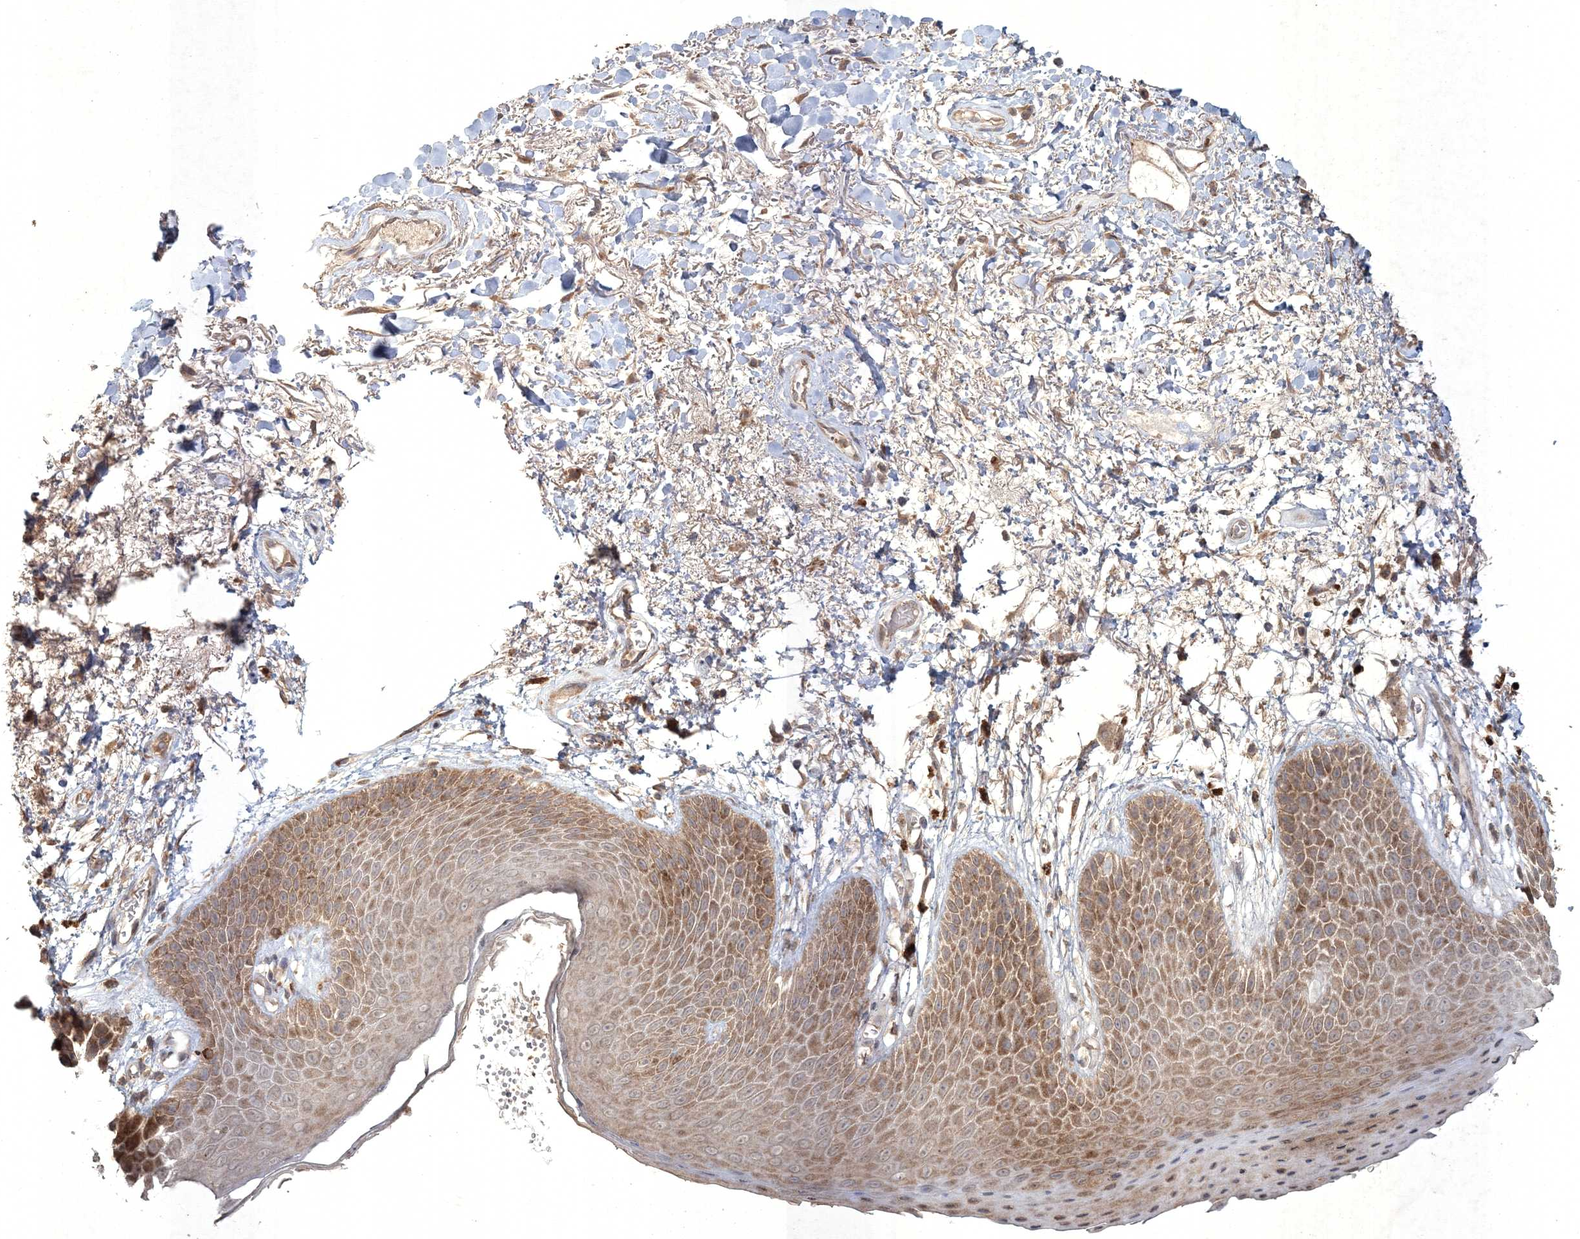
{"staining": {"intensity": "moderate", "quantity": ">75%", "location": "cytoplasmic/membranous"}, "tissue": "skin", "cell_type": "Epidermal cells", "image_type": "normal", "snomed": [{"axis": "morphology", "description": "Normal tissue, NOS"}, {"axis": "topography", "description": "Anal"}], "caption": "Immunohistochemical staining of unremarkable skin reveals moderate cytoplasmic/membranous protein expression in about >75% of epidermal cells. The staining was performed using DAB to visualize the protein expression in brown, while the nuclei were stained in blue with hematoxylin (Magnification: 20x).", "gene": "SPRY1", "patient": {"sex": "male", "age": 74}}